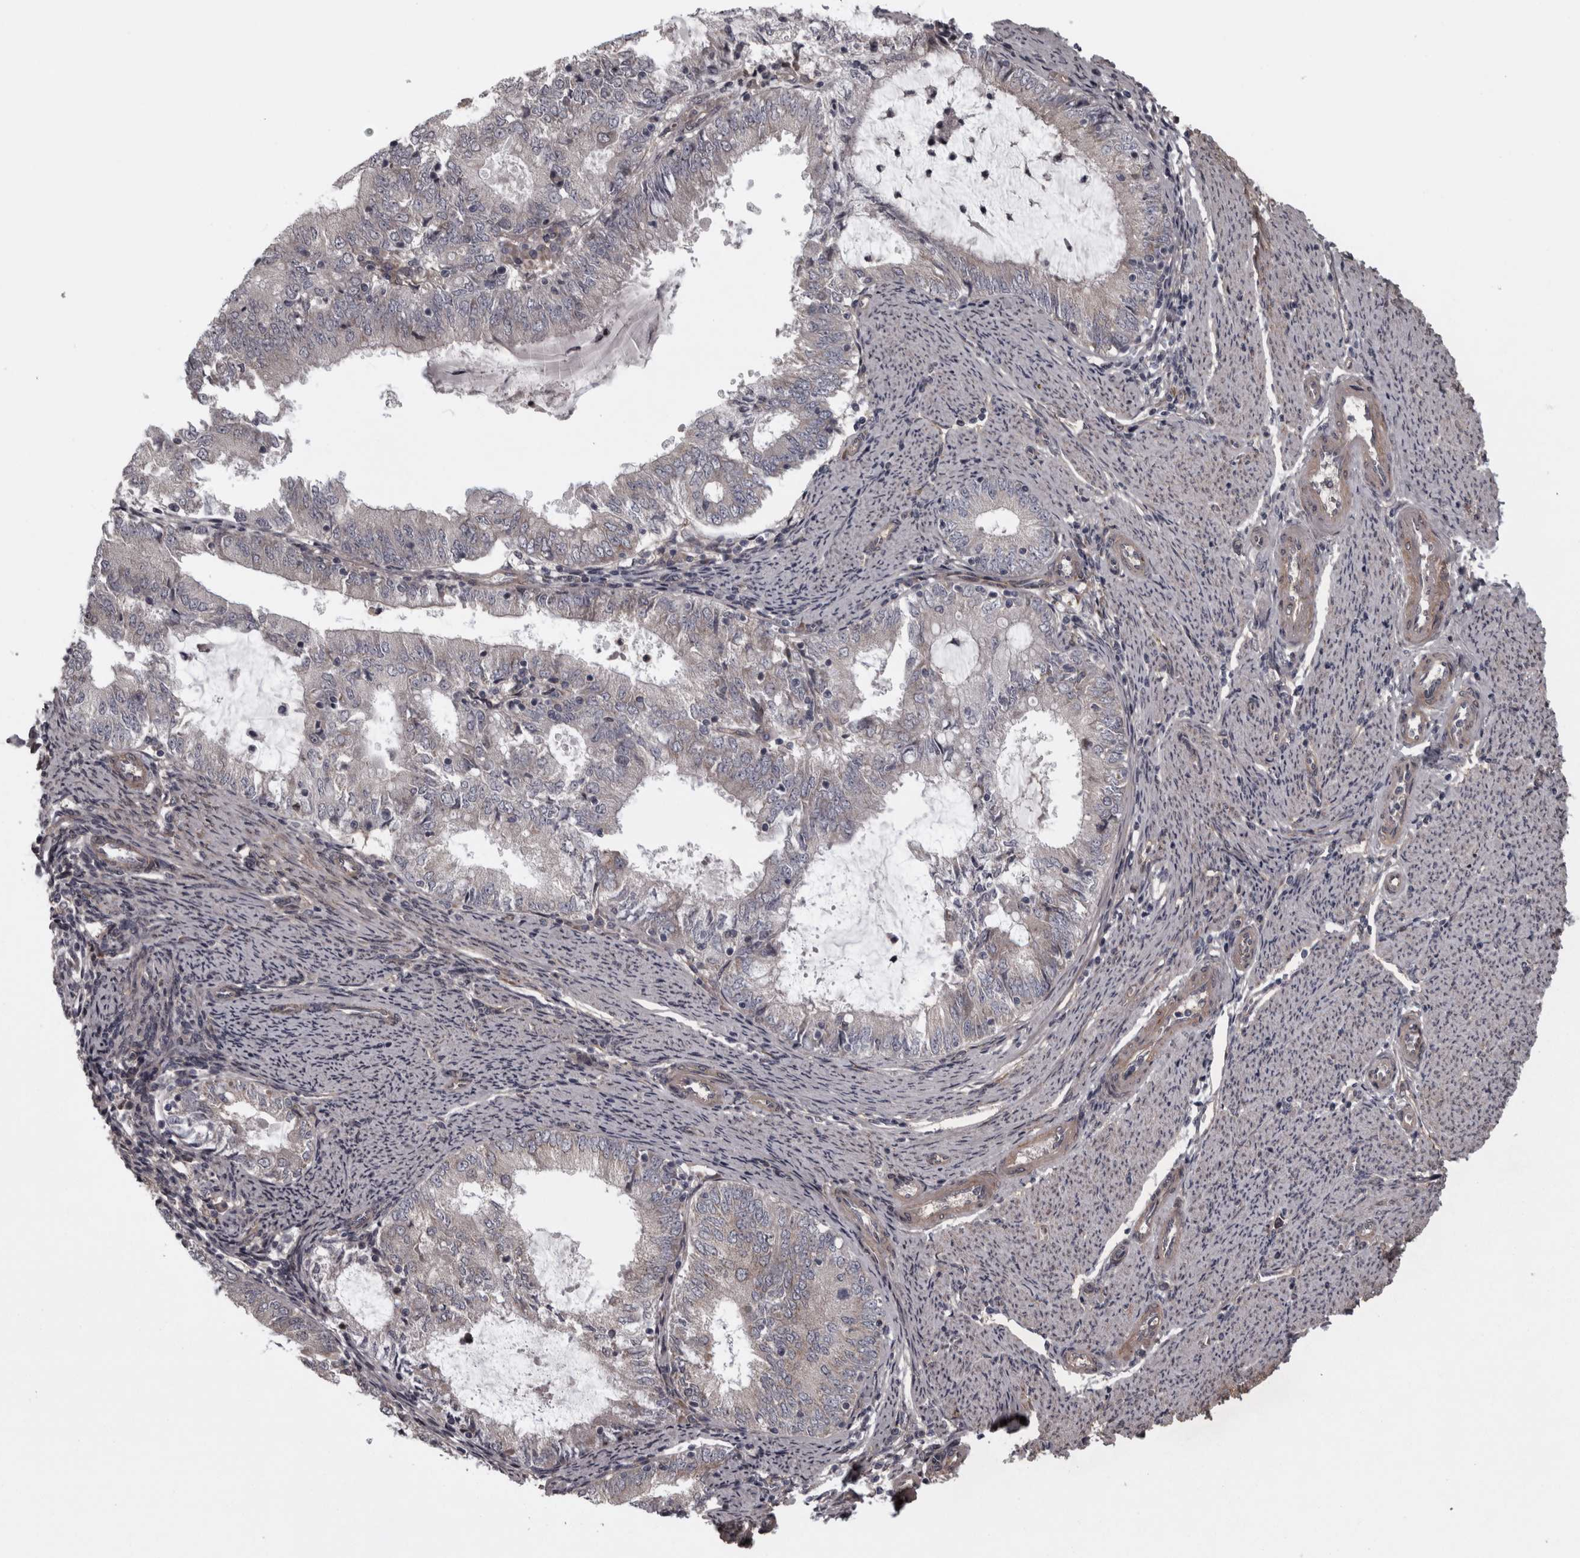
{"staining": {"intensity": "negative", "quantity": "none", "location": "none"}, "tissue": "endometrial cancer", "cell_type": "Tumor cells", "image_type": "cancer", "snomed": [{"axis": "morphology", "description": "Adenocarcinoma, NOS"}, {"axis": "topography", "description": "Endometrium"}], "caption": "High power microscopy photomicrograph of an IHC micrograph of adenocarcinoma (endometrial), revealing no significant positivity in tumor cells. Brightfield microscopy of immunohistochemistry (IHC) stained with DAB (3,3'-diaminobenzidine) (brown) and hematoxylin (blue), captured at high magnification.", "gene": "RSU1", "patient": {"sex": "female", "age": 57}}